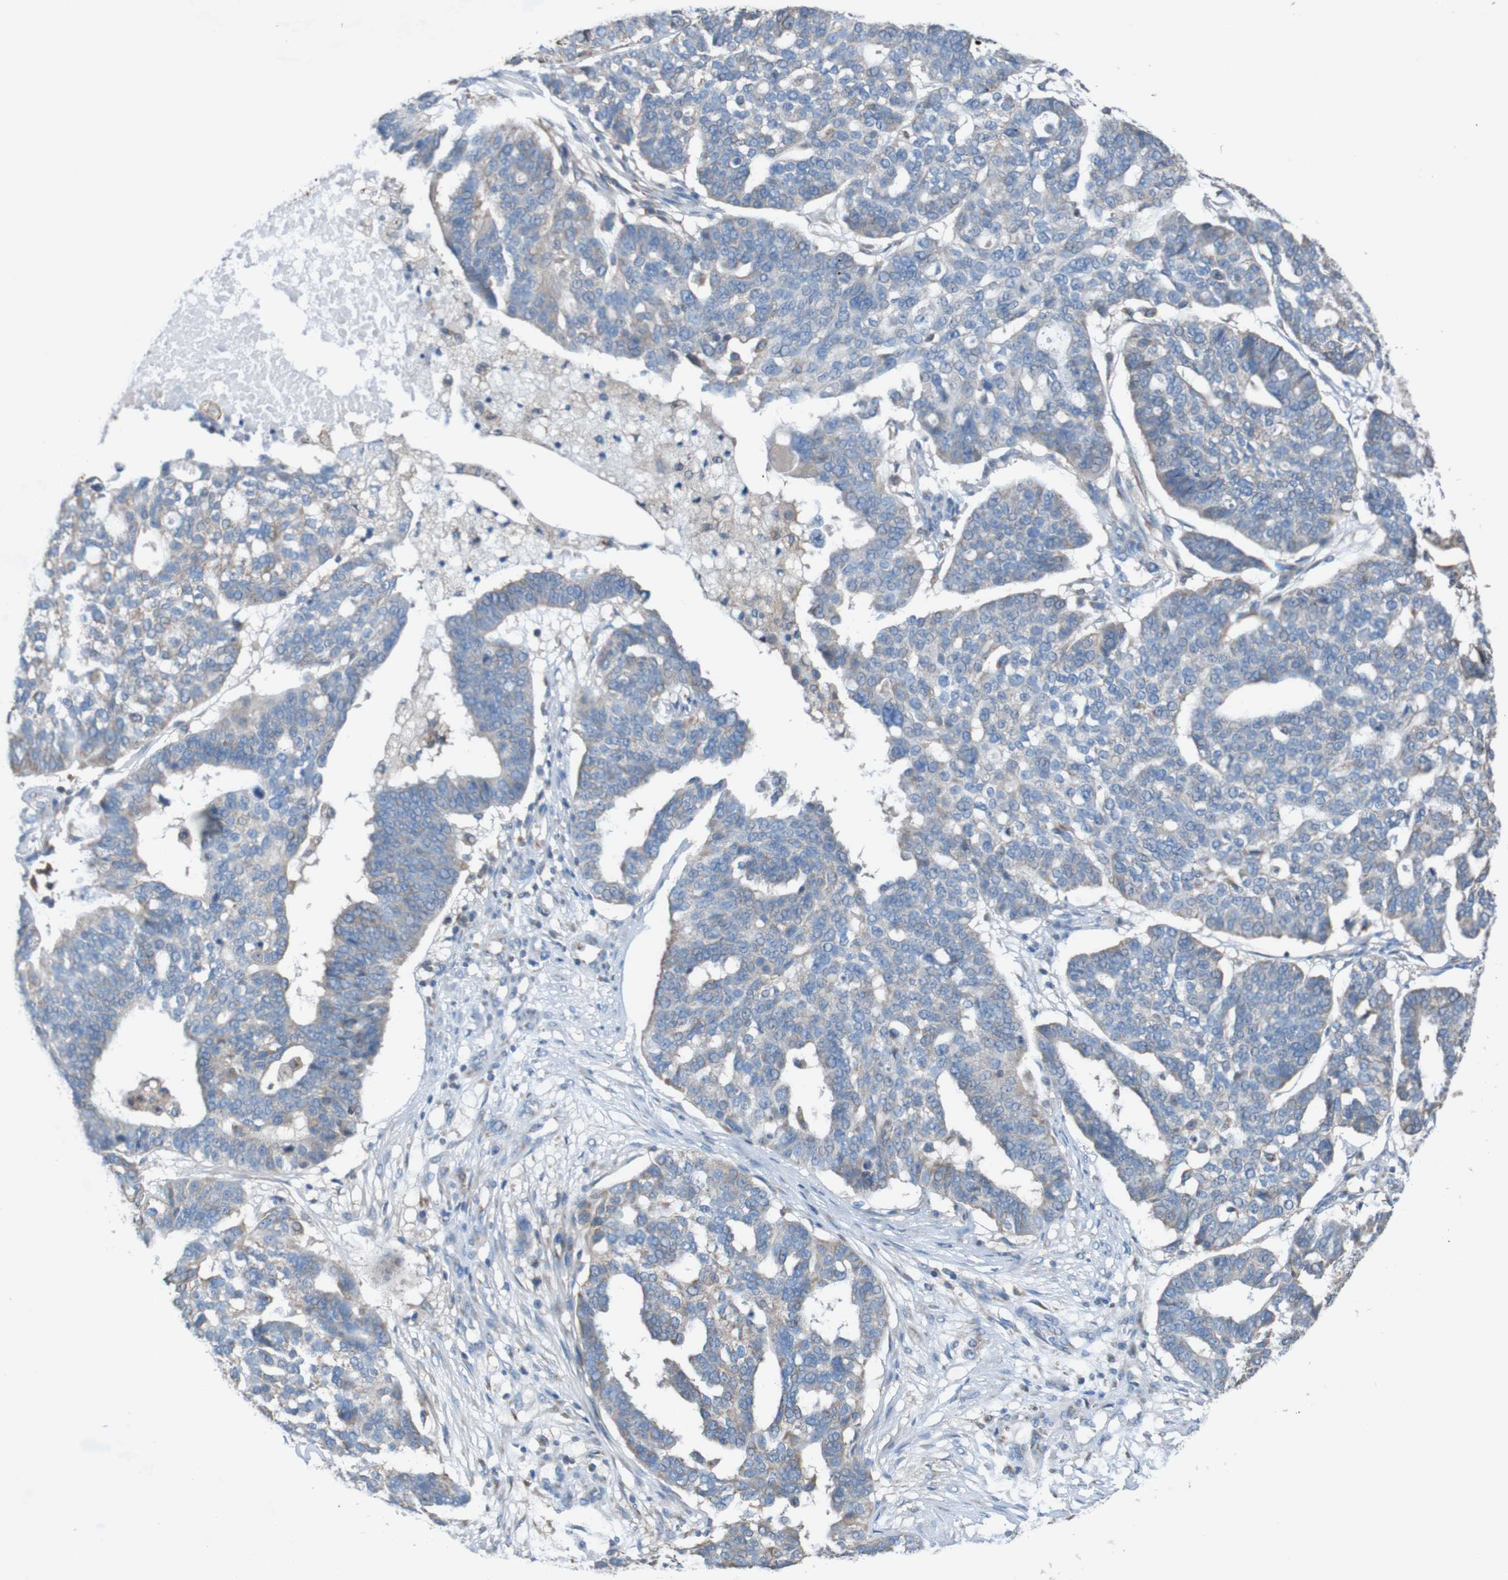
{"staining": {"intensity": "weak", "quantity": "<25%", "location": "cytoplasmic/membranous"}, "tissue": "ovarian cancer", "cell_type": "Tumor cells", "image_type": "cancer", "snomed": [{"axis": "morphology", "description": "Cystadenocarcinoma, serous, NOS"}, {"axis": "topography", "description": "Ovary"}], "caption": "Immunohistochemistry of human ovarian cancer exhibits no positivity in tumor cells. The staining is performed using DAB brown chromogen with nuclei counter-stained in using hematoxylin.", "gene": "MINAR1", "patient": {"sex": "female", "age": 59}}